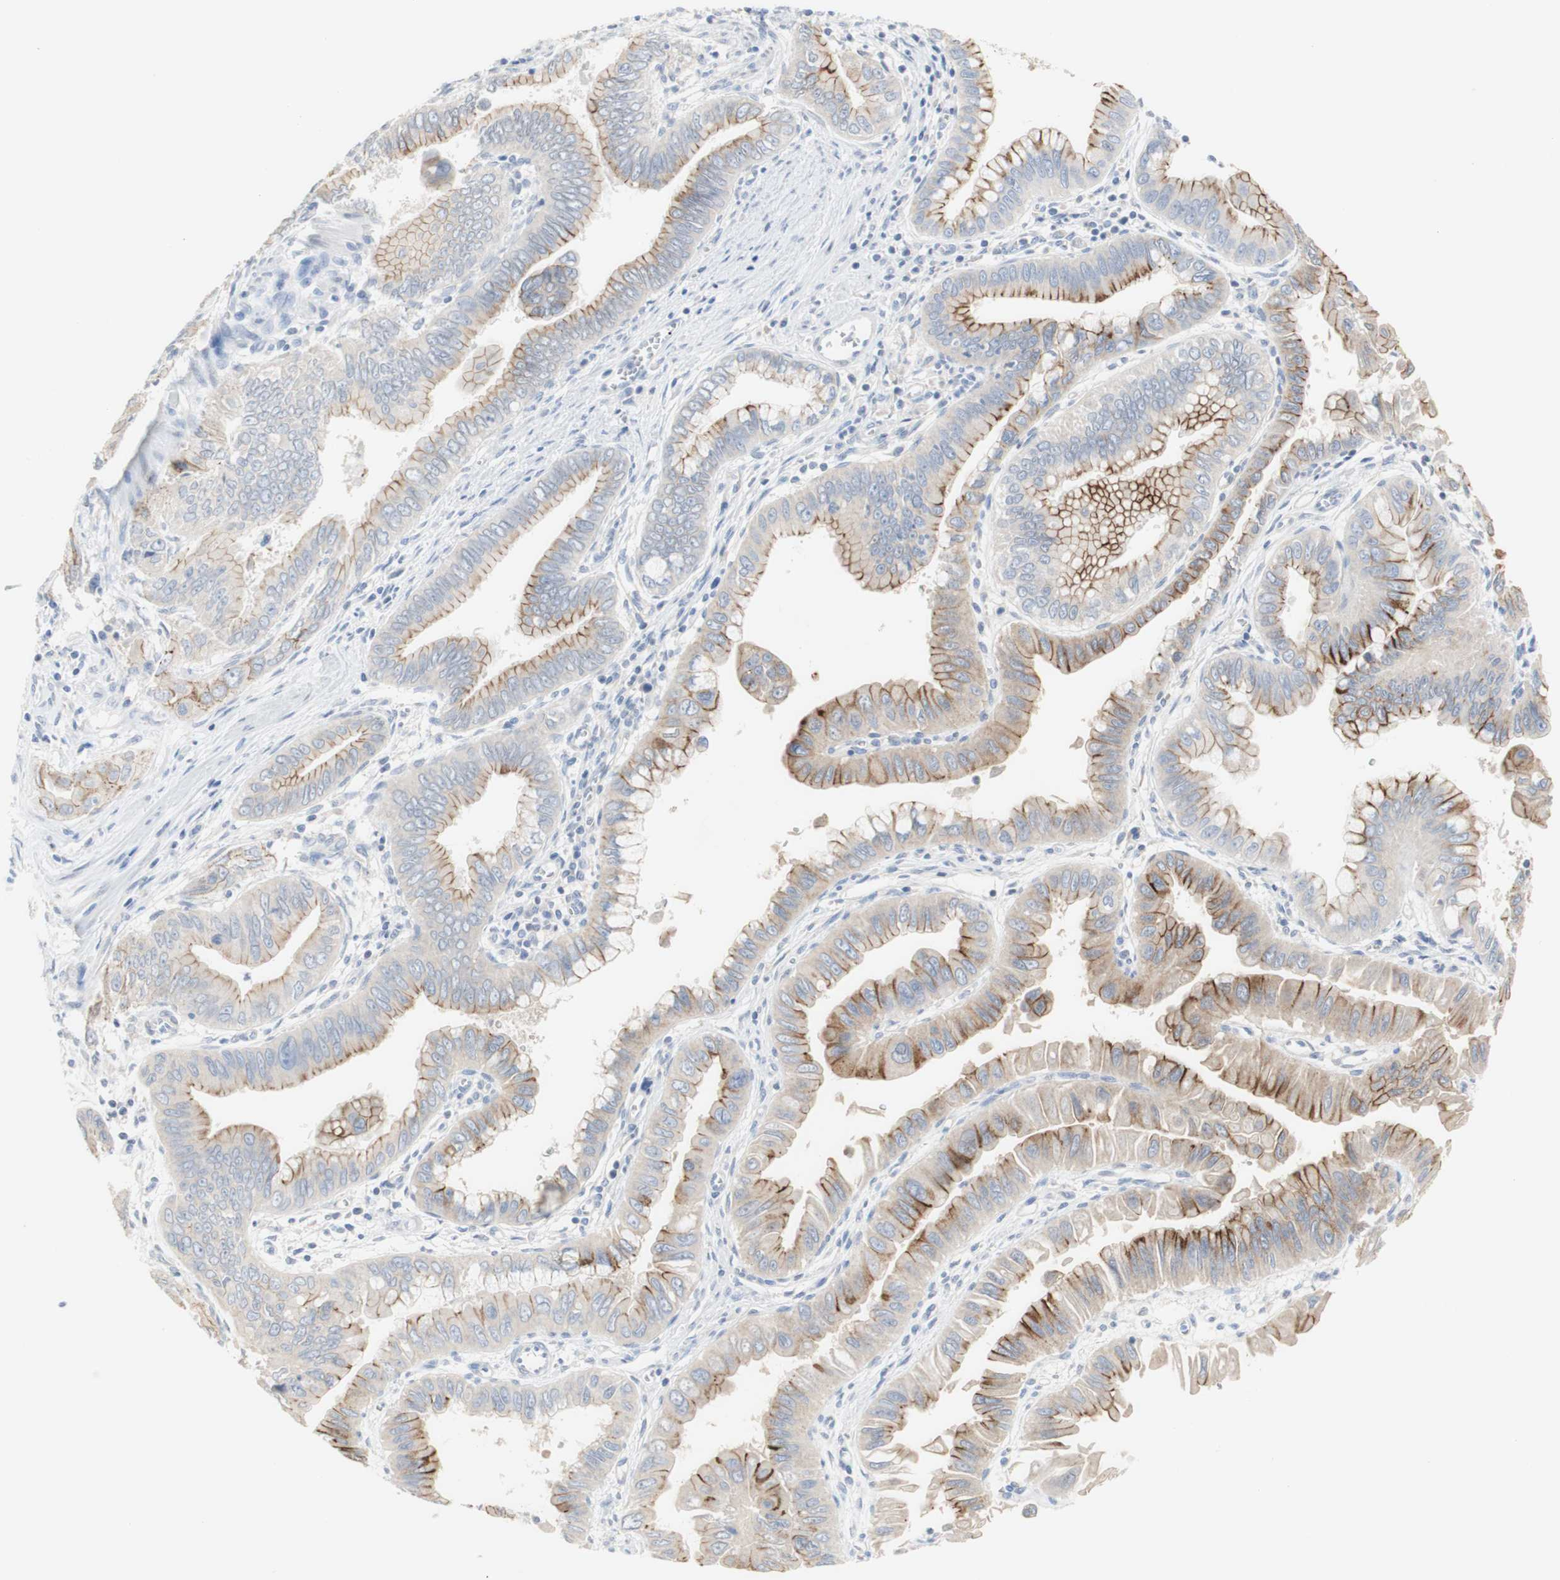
{"staining": {"intensity": "moderate", "quantity": "25%-75%", "location": "cytoplasmic/membranous"}, "tissue": "pancreatic cancer", "cell_type": "Tumor cells", "image_type": "cancer", "snomed": [{"axis": "morphology", "description": "Normal tissue, NOS"}, {"axis": "topography", "description": "Lymph node"}], "caption": "Immunohistochemical staining of pancreatic cancer demonstrates medium levels of moderate cytoplasmic/membranous protein positivity in about 25%-75% of tumor cells.", "gene": "DSC2", "patient": {"sex": "male", "age": 50}}